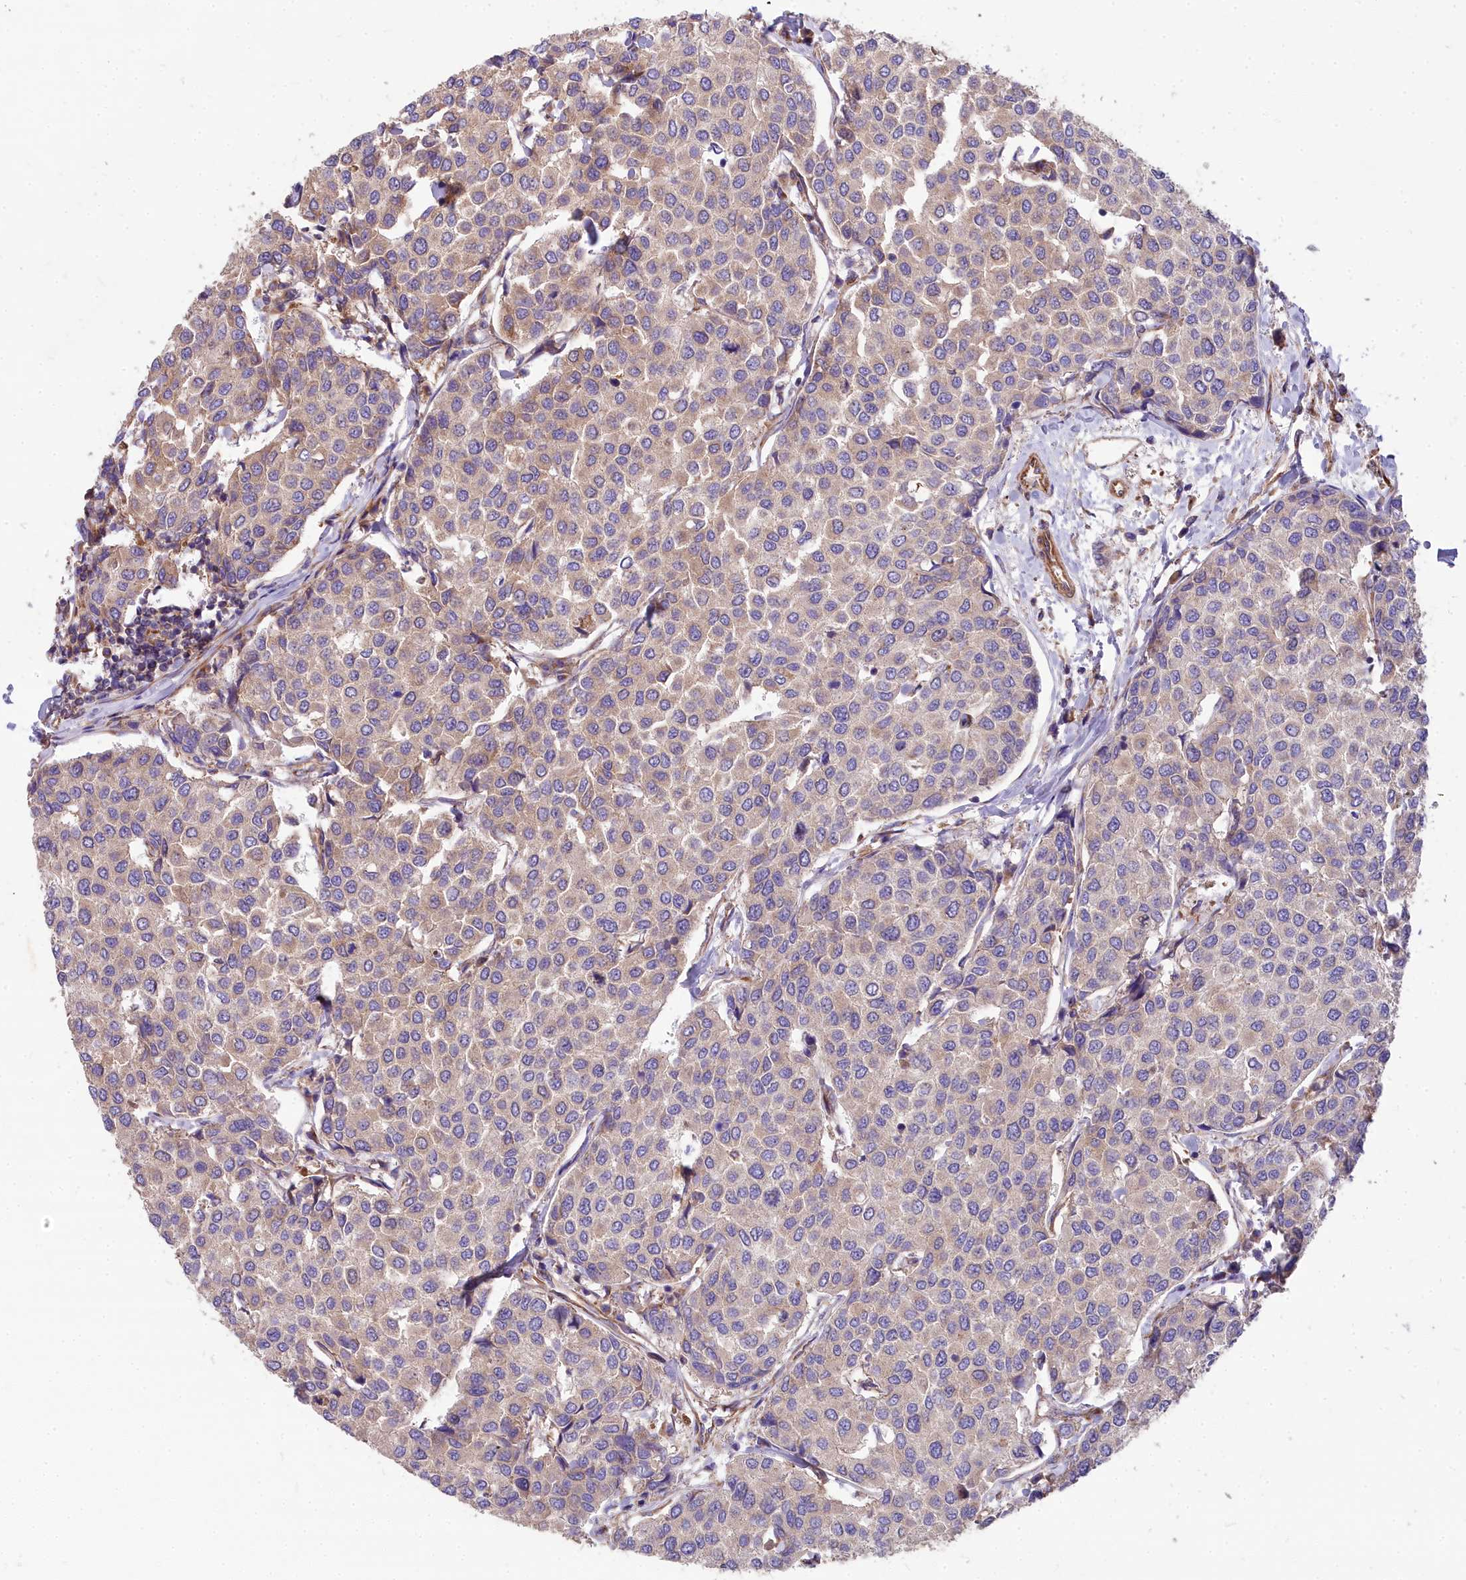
{"staining": {"intensity": "moderate", "quantity": "<25%", "location": "cytoplasmic/membranous"}, "tissue": "breast cancer", "cell_type": "Tumor cells", "image_type": "cancer", "snomed": [{"axis": "morphology", "description": "Duct carcinoma"}, {"axis": "topography", "description": "Breast"}], "caption": "Breast cancer (intraductal carcinoma) stained with a brown dye exhibits moderate cytoplasmic/membranous positive expression in about <25% of tumor cells.", "gene": "DCTN3", "patient": {"sex": "female", "age": 55}}